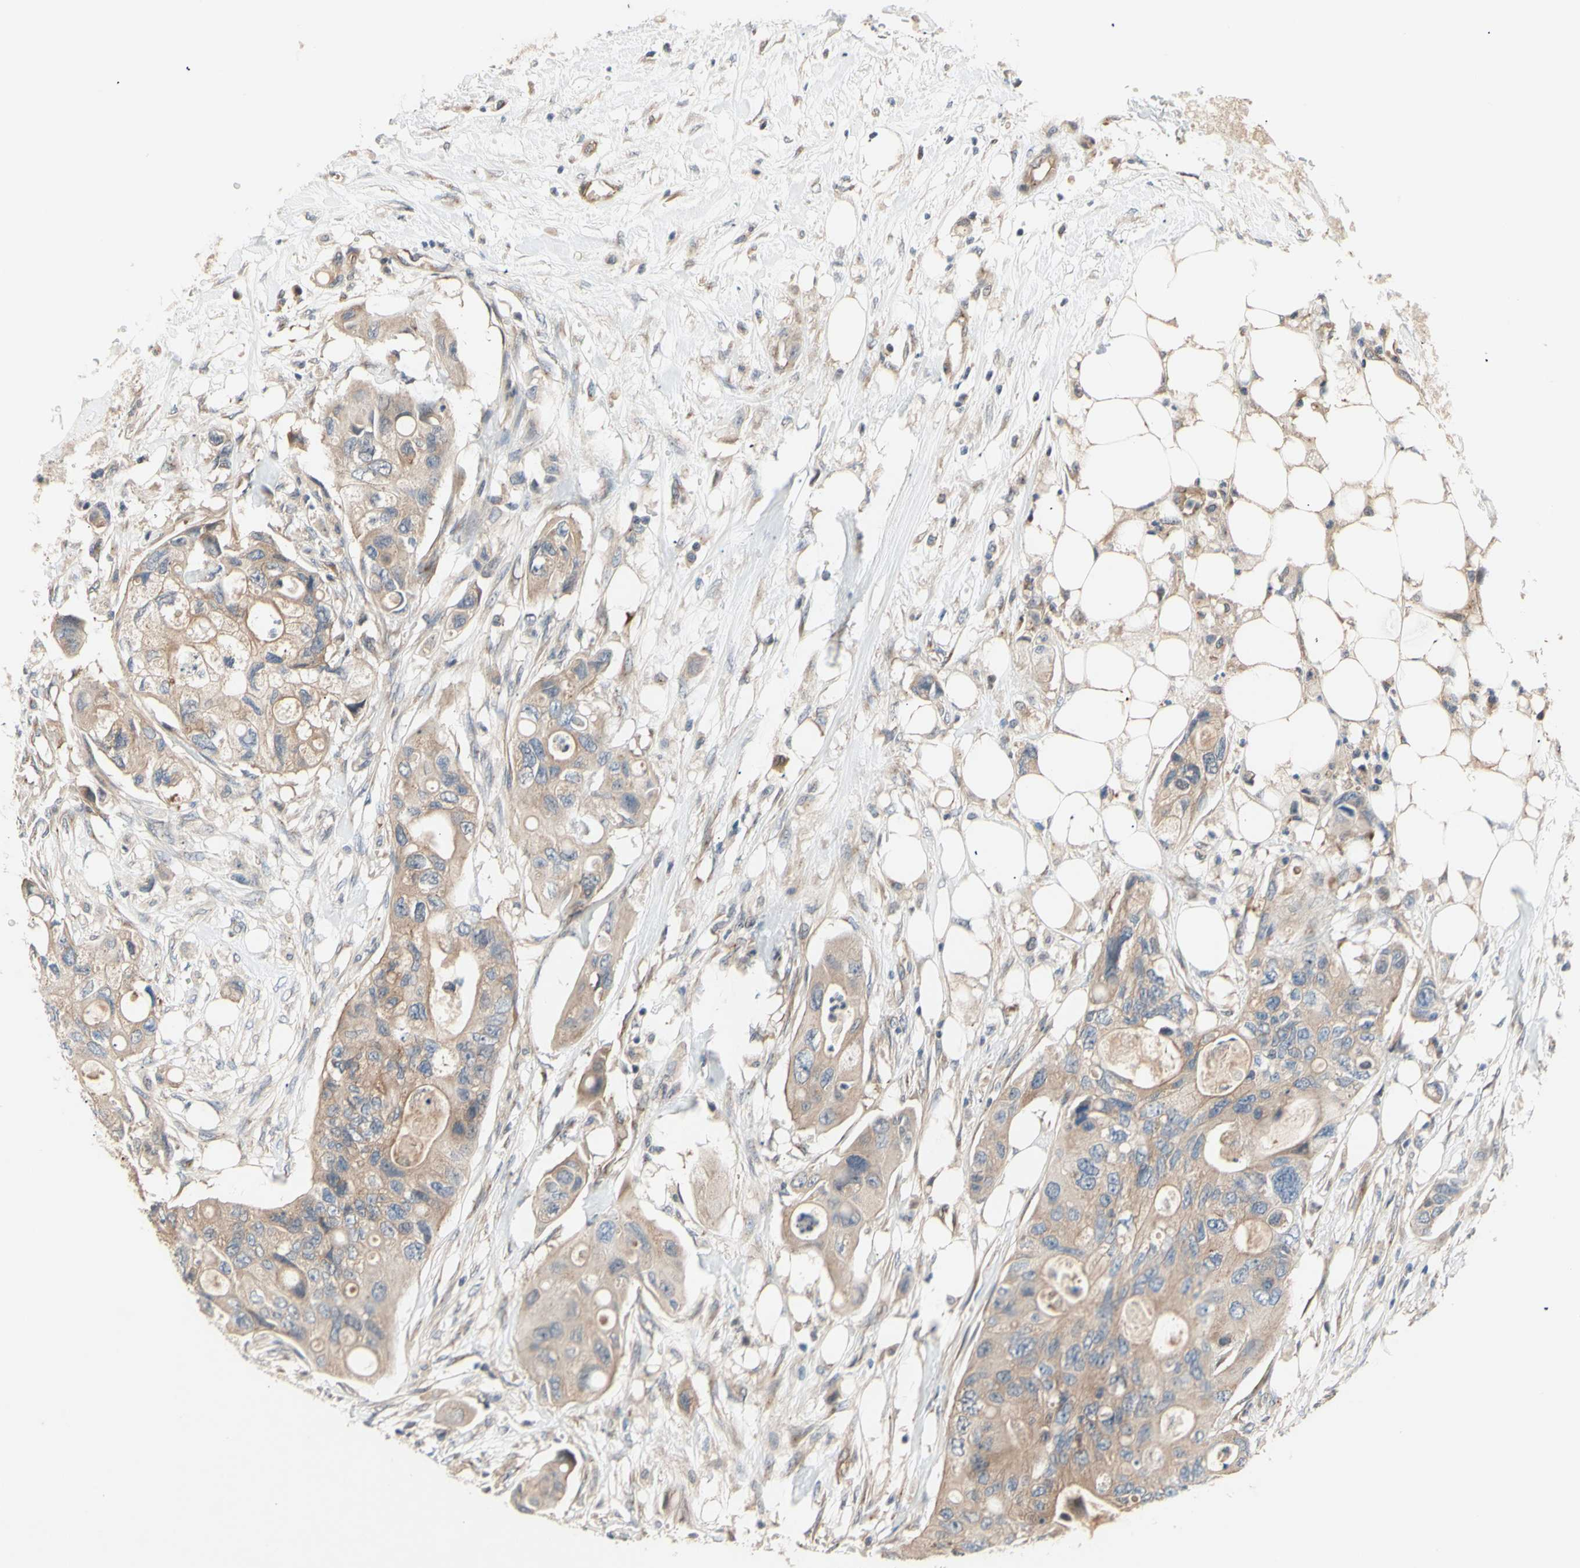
{"staining": {"intensity": "moderate", "quantity": ">75%", "location": "cytoplasmic/membranous"}, "tissue": "colorectal cancer", "cell_type": "Tumor cells", "image_type": "cancer", "snomed": [{"axis": "morphology", "description": "Adenocarcinoma, NOS"}, {"axis": "topography", "description": "Colon"}], "caption": "There is medium levels of moderate cytoplasmic/membranous expression in tumor cells of colorectal cancer (adenocarcinoma), as demonstrated by immunohistochemical staining (brown color).", "gene": "DYNLRB1", "patient": {"sex": "female", "age": 57}}